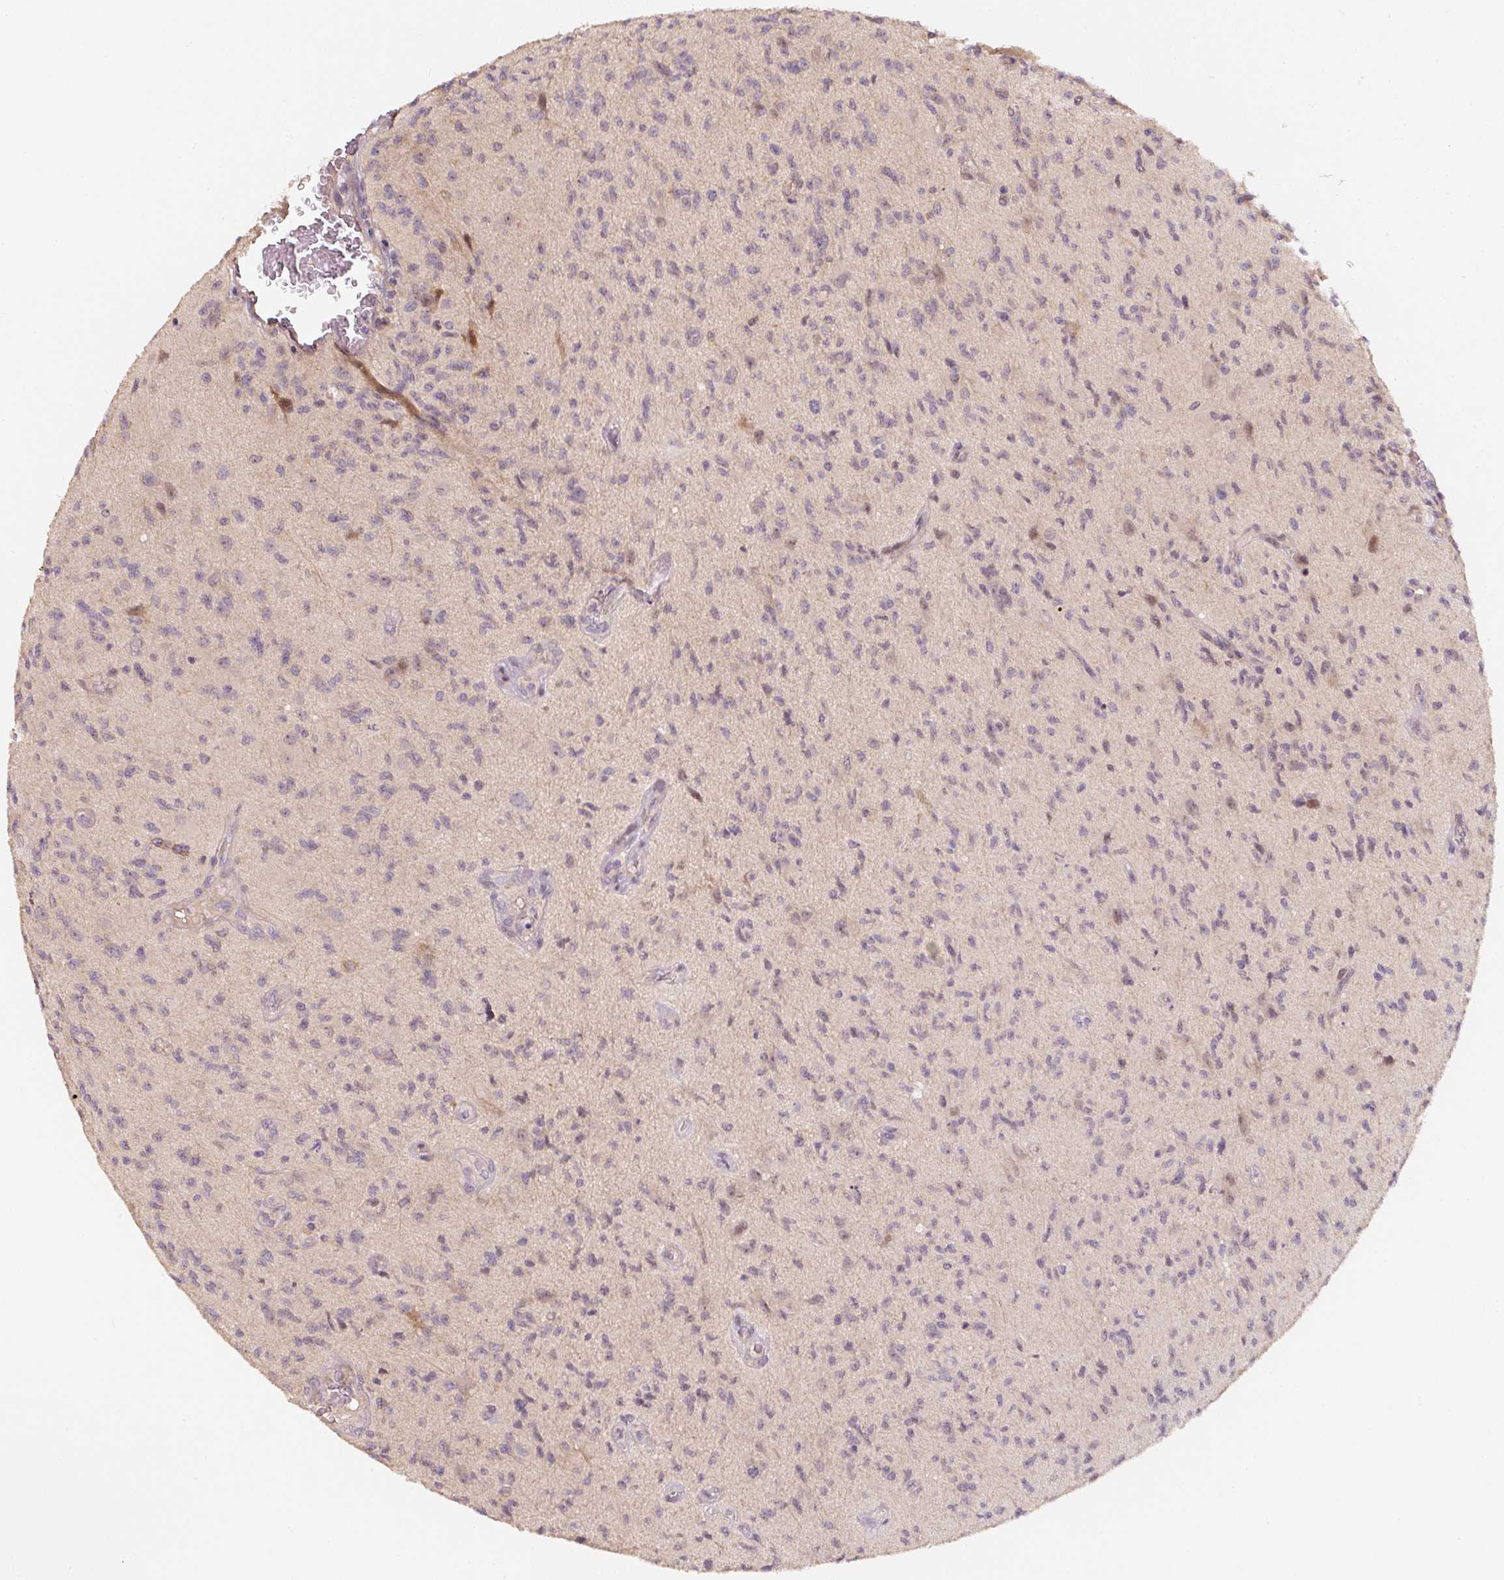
{"staining": {"intensity": "negative", "quantity": "none", "location": "none"}, "tissue": "glioma", "cell_type": "Tumor cells", "image_type": "cancer", "snomed": [{"axis": "morphology", "description": "Glioma, malignant, High grade"}, {"axis": "topography", "description": "Brain"}], "caption": "Tumor cells are negative for protein expression in human glioma.", "gene": "PWWP3B", "patient": {"sex": "male", "age": 67}}